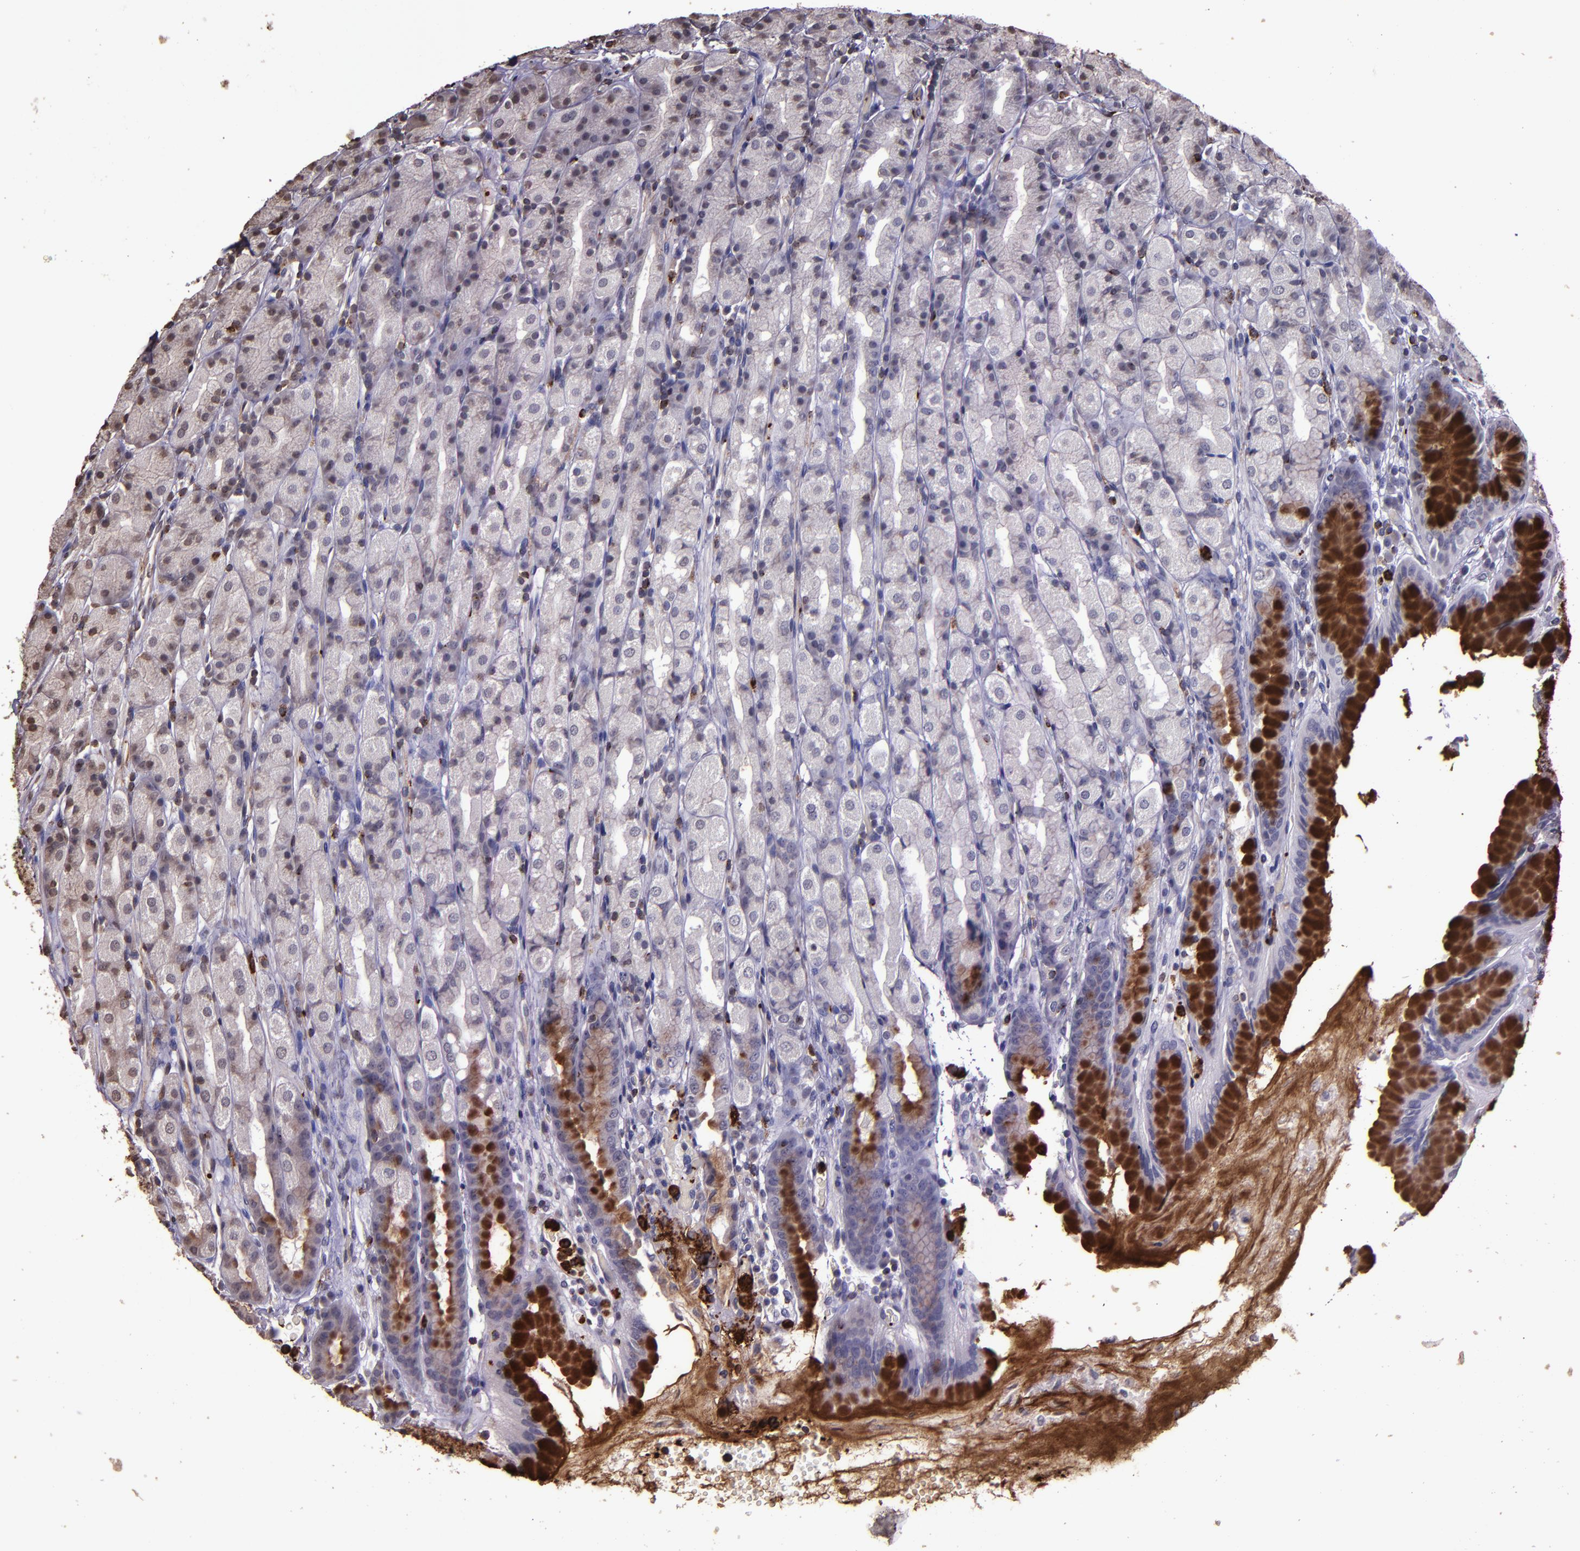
{"staining": {"intensity": "moderate", "quantity": "25%-75%", "location": "cytoplasmic/membranous"}, "tissue": "stomach", "cell_type": "Glandular cells", "image_type": "normal", "snomed": [{"axis": "morphology", "description": "Normal tissue, NOS"}, {"axis": "topography", "description": "Stomach, upper"}], "caption": "IHC (DAB (3,3'-diaminobenzidine)) staining of benign stomach demonstrates moderate cytoplasmic/membranous protein staining in approximately 25%-75% of glandular cells.", "gene": "SLC2A3", "patient": {"sex": "male", "age": 68}}